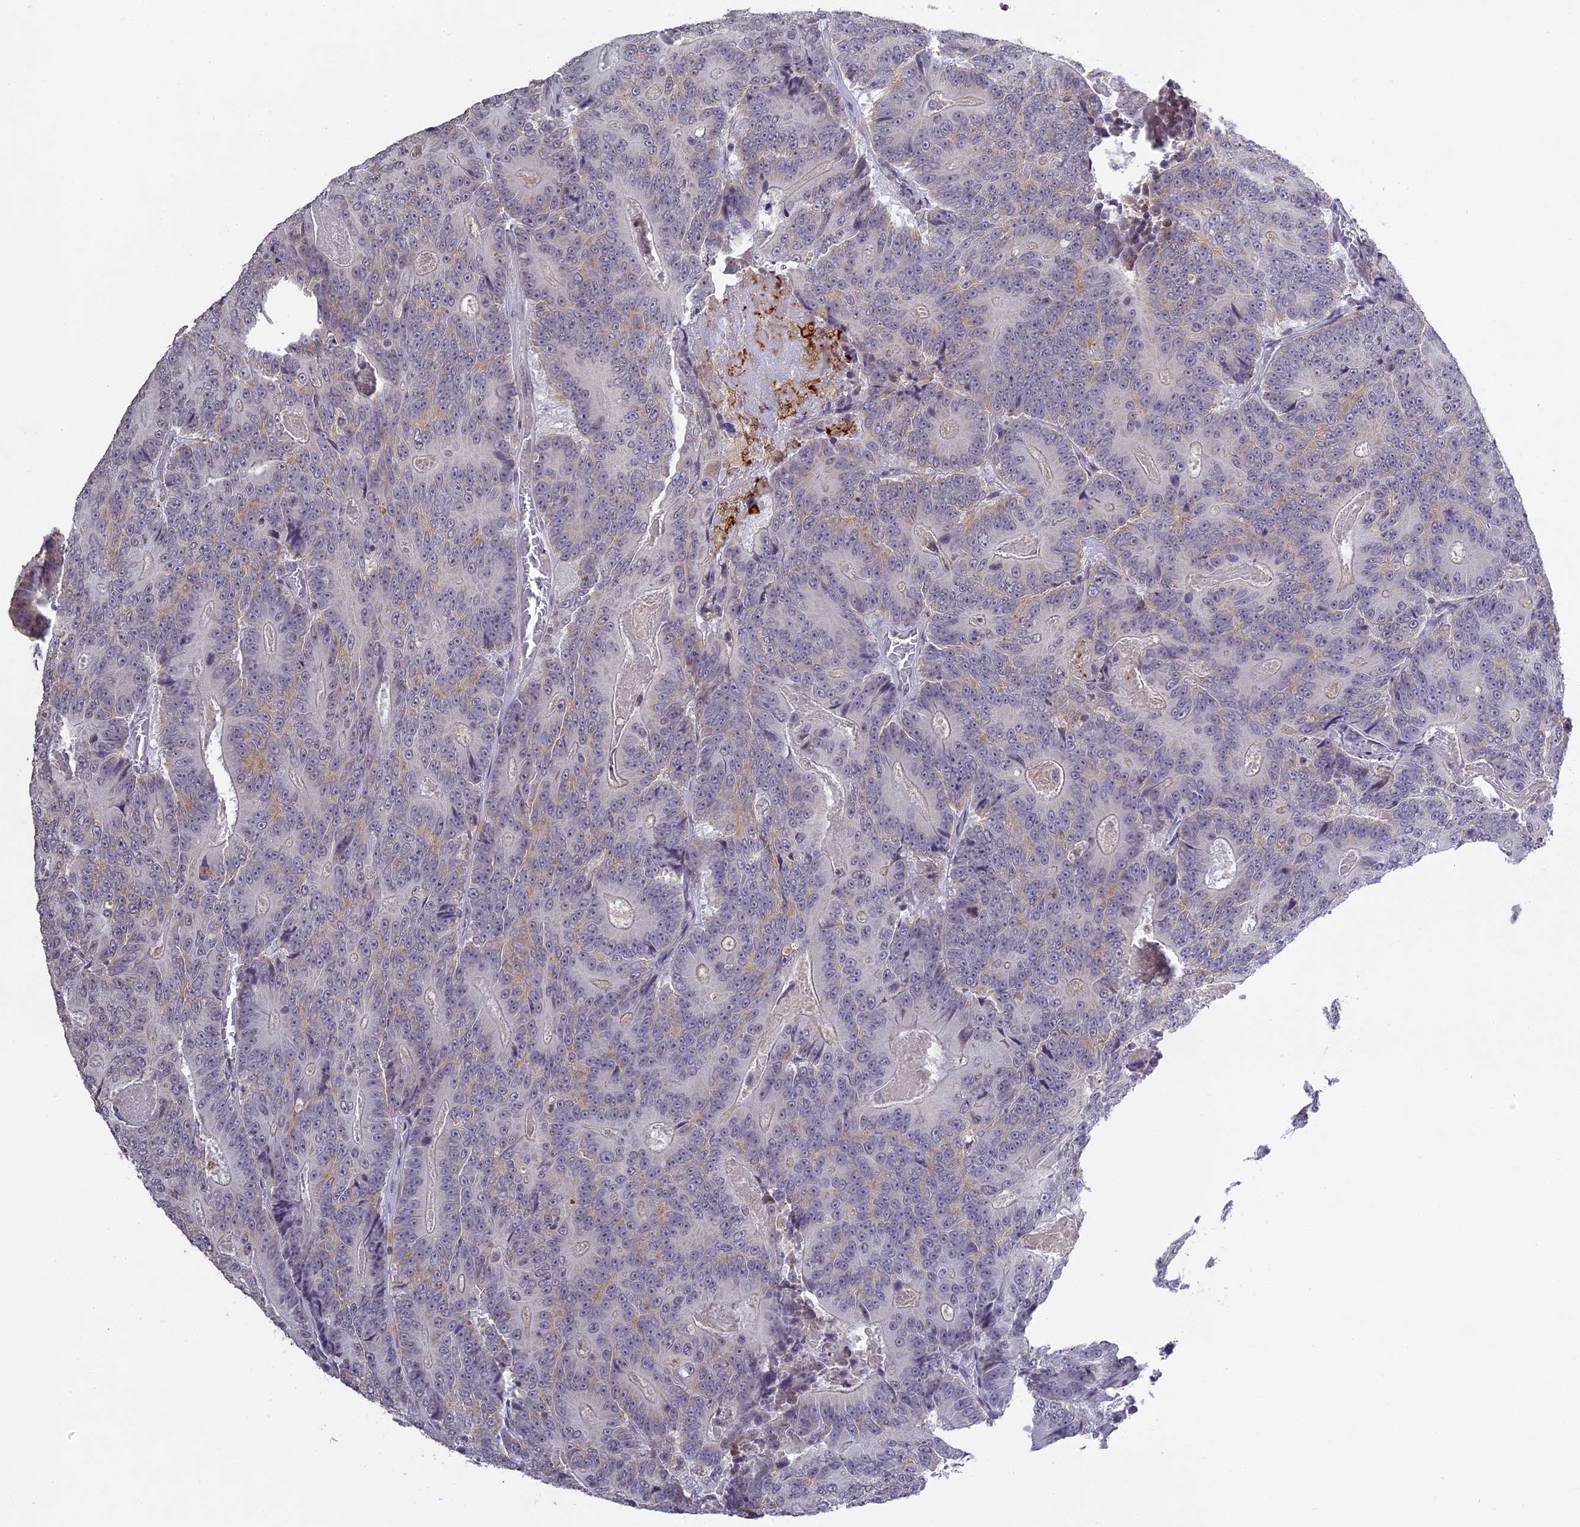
{"staining": {"intensity": "weak", "quantity": "<25%", "location": "cytoplasmic/membranous"}, "tissue": "colorectal cancer", "cell_type": "Tumor cells", "image_type": "cancer", "snomed": [{"axis": "morphology", "description": "Adenocarcinoma, NOS"}, {"axis": "topography", "description": "Colon"}], "caption": "IHC histopathology image of human colorectal adenocarcinoma stained for a protein (brown), which shows no staining in tumor cells.", "gene": "ERG28", "patient": {"sex": "male", "age": 83}}